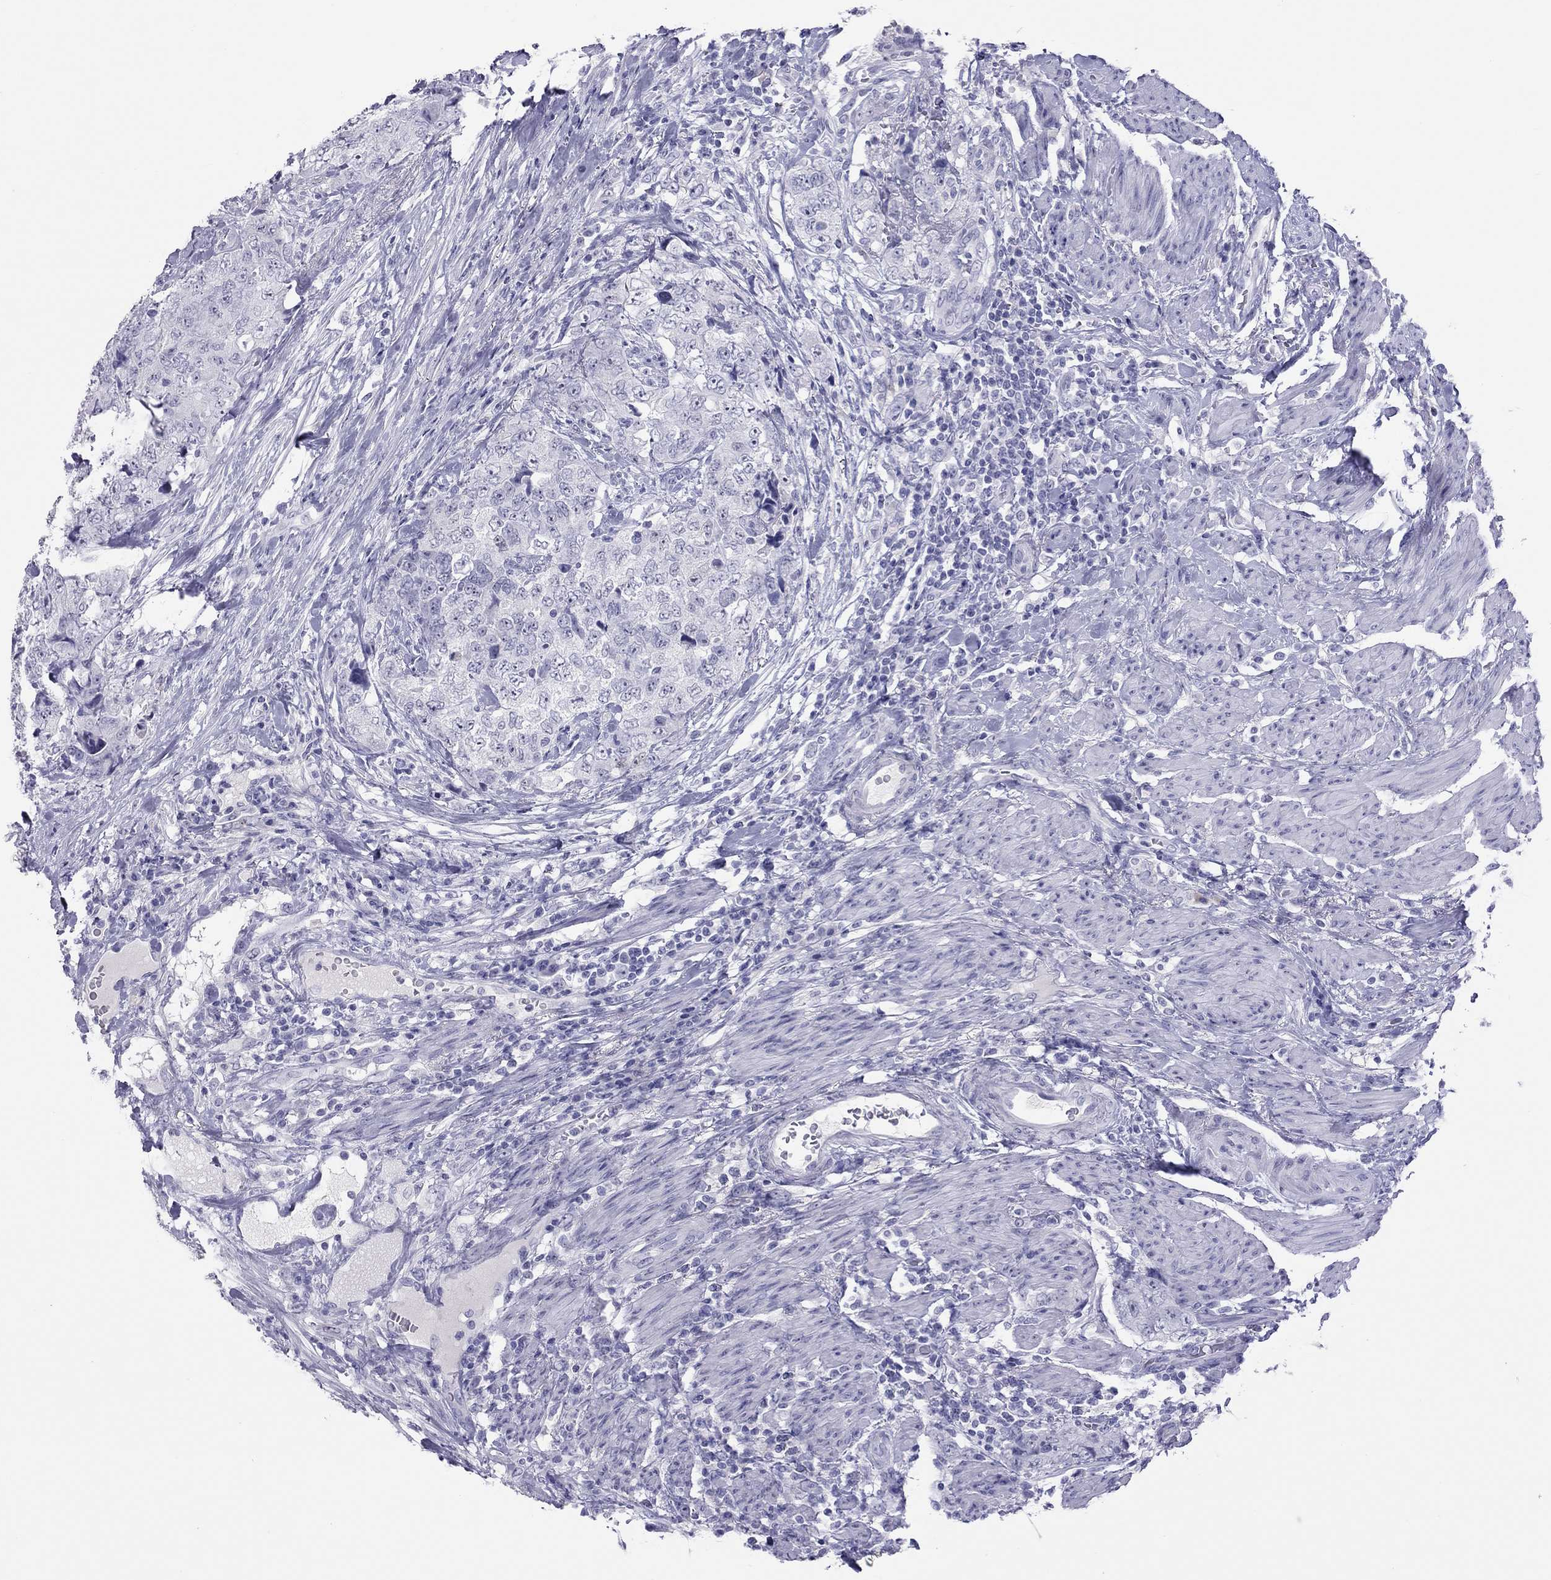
{"staining": {"intensity": "negative", "quantity": "none", "location": "none"}, "tissue": "urothelial cancer", "cell_type": "Tumor cells", "image_type": "cancer", "snomed": [{"axis": "morphology", "description": "Urothelial carcinoma, High grade"}, {"axis": "topography", "description": "Urinary bladder"}], "caption": "This is an IHC micrograph of urothelial carcinoma (high-grade). There is no staining in tumor cells.", "gene": "STAG3", "patient": {"sex": "female", "age": 78}}